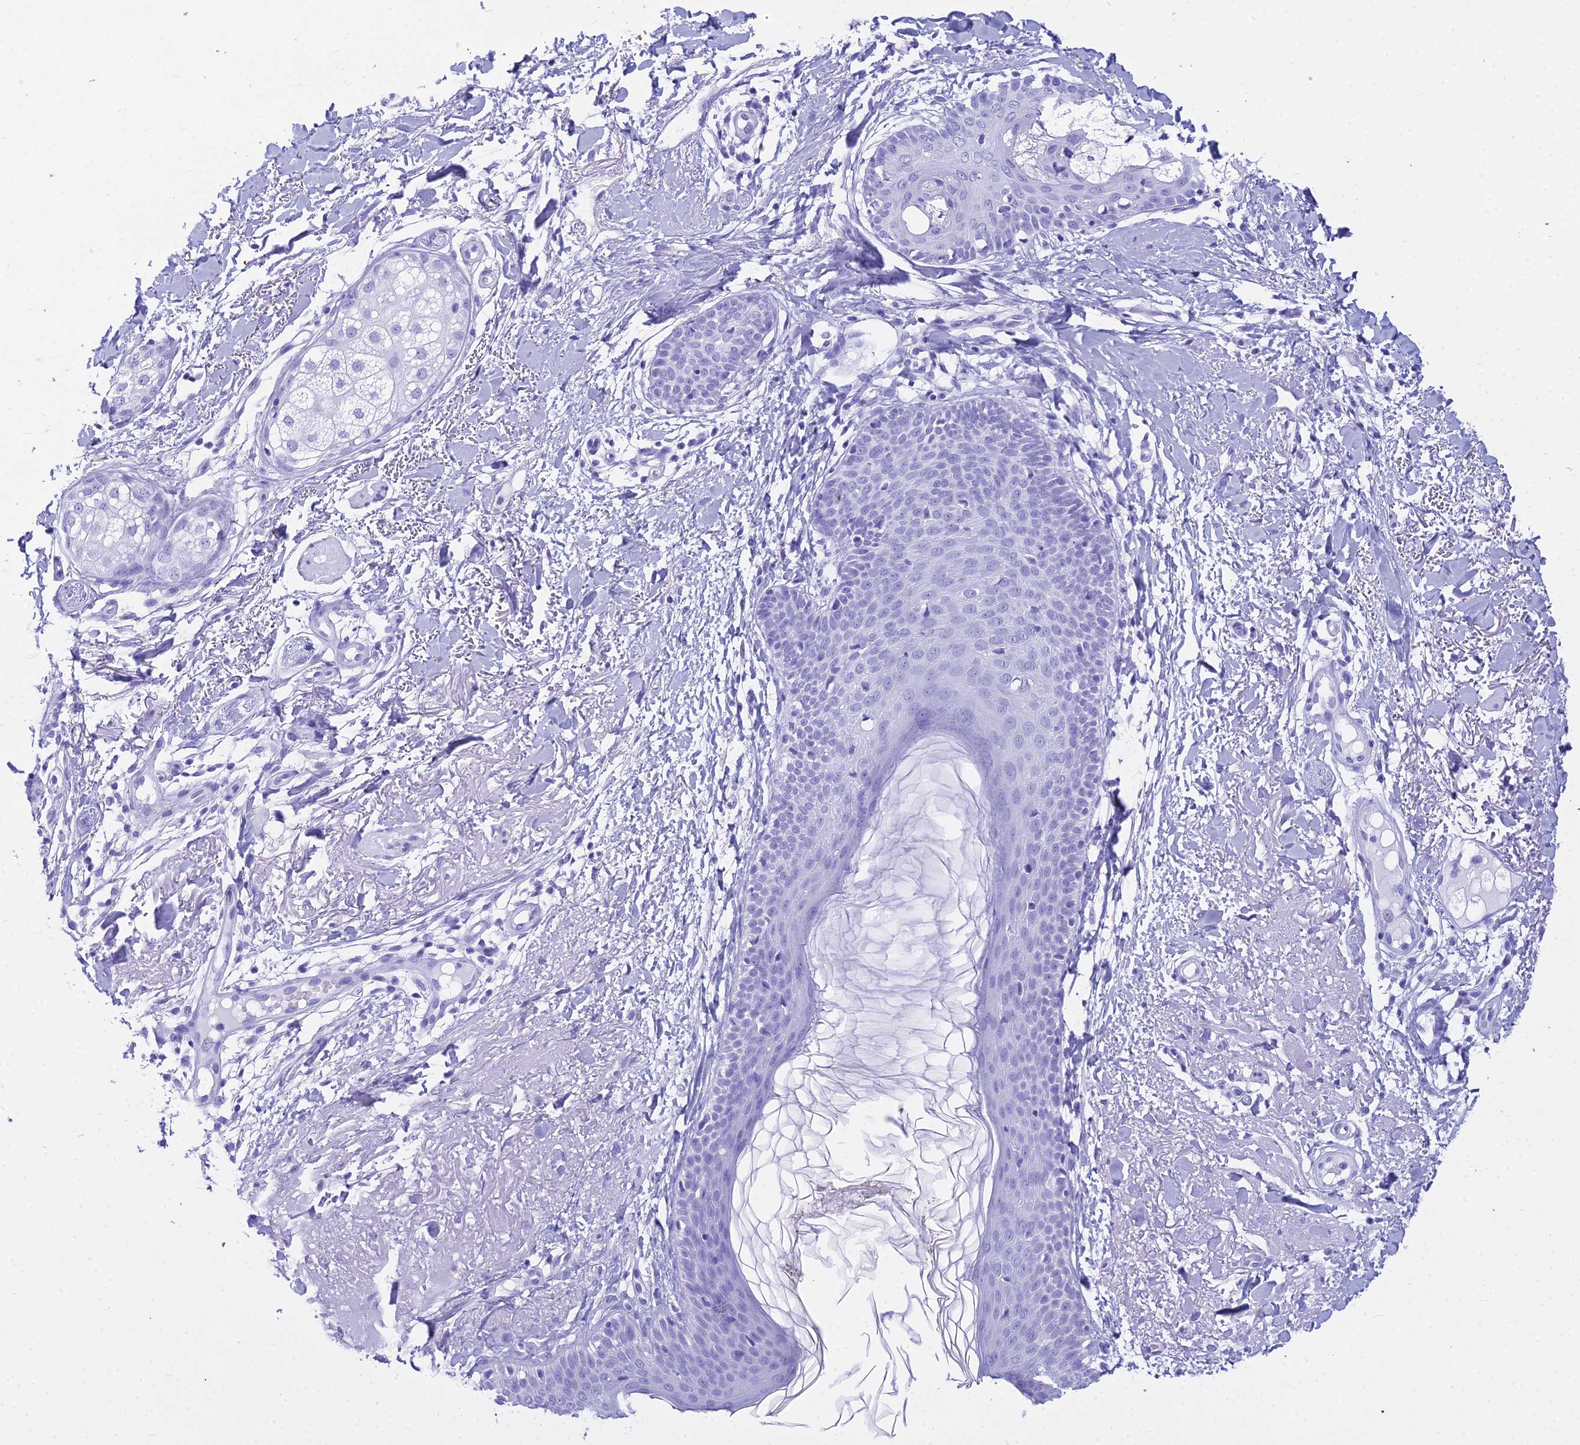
{"staining": {"intensity": "negative", "quantity": "none", "location": "none"}, "tissue": "skin cancer", "cell_type": "Tumor cells", "image_type": "cancer", "snomed": [{"axis": "morphology", "description": "Basal cell carcinoma"}, {"axis": "topography", "description": "Skin"}], "caption": "Skin cancer was stained to show a protein in brown. There is no significant staining in tumor cells. (DAB (3,3'-diaminobenzidine) immunohistochemistry visualized using brightfield microscopy, high magnification).", "gene": "ZNF442", "patient": {"sex": "female", "age": 61}}